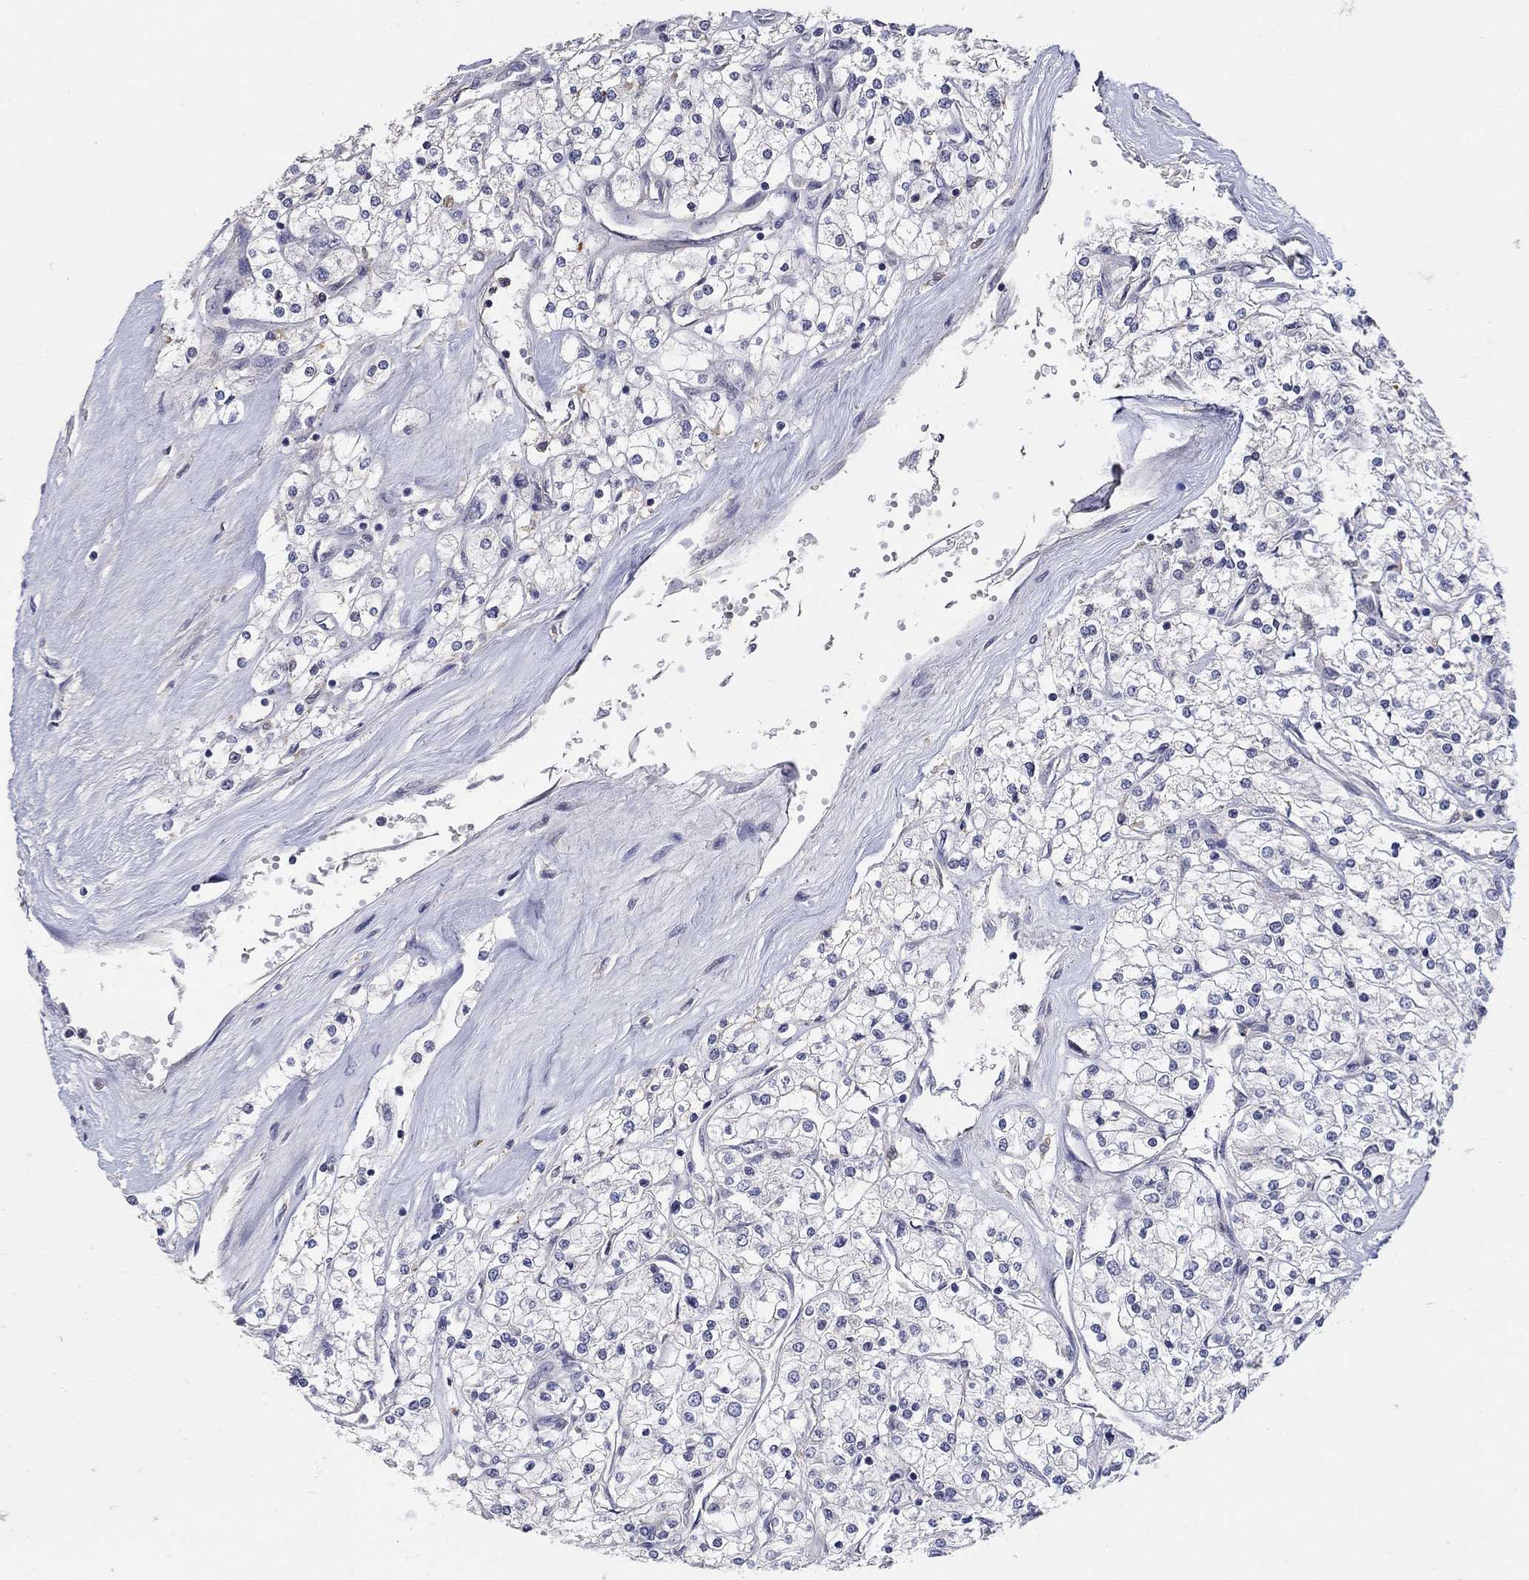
{"staining": {"intensity": "negative", "quantity": "none", "location": "none"}, "tissue": "renal cancer", "cell_type": "Tumor cells", "image_type": "cancer", "snomed": [{"axis": "morphology", "description": "Adenocarcinoma, NOS"}, {"axis": "topography", "description": "Kidney"}], "caption": "This is an IHC histopathology image of human renal cancer (adenocarcinoma). There is no positivity in tumor cells.", "gene": "CETN1", "patient": {"sex": "male", "age": 80}}